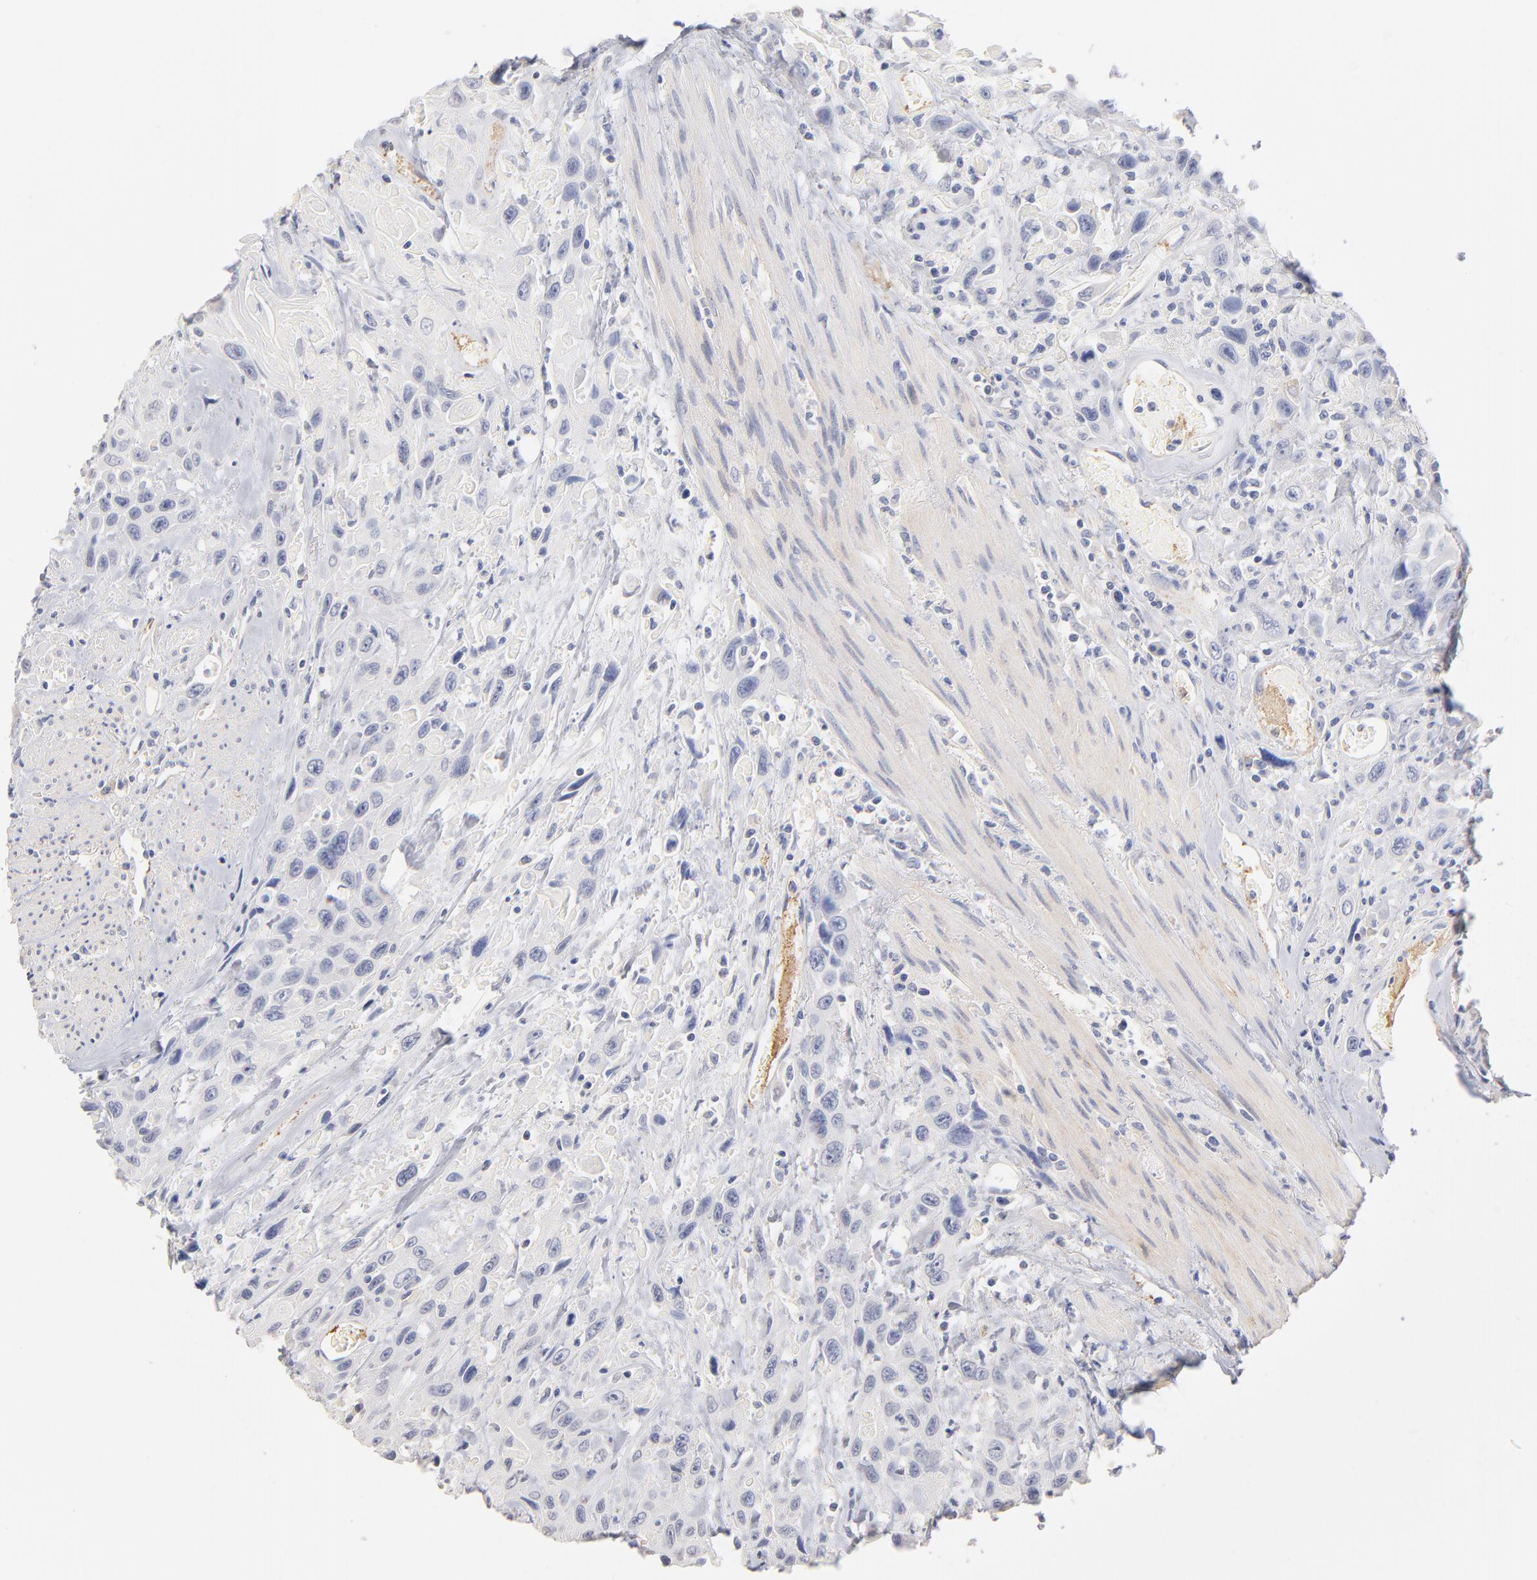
{"staining": {"intensity": "negative", "quantity": "none", "location": "none"}, "tissue": "urothelial cancer", "cell_type": "Tumor cells", "image_type": "cancer", "snomed": [{"axis": "morphology", "description": "Urothelial carcinoma, High grade"}, {"axis": "topography", "description": "Urinary bladder"}], "caption": "Human urothelial cancer stained for a protein using immunohistochemistry demonstrates no expression in tumor cells.", "gene": "ITGA8", "patient": {"sex": "female", "age": 84}}